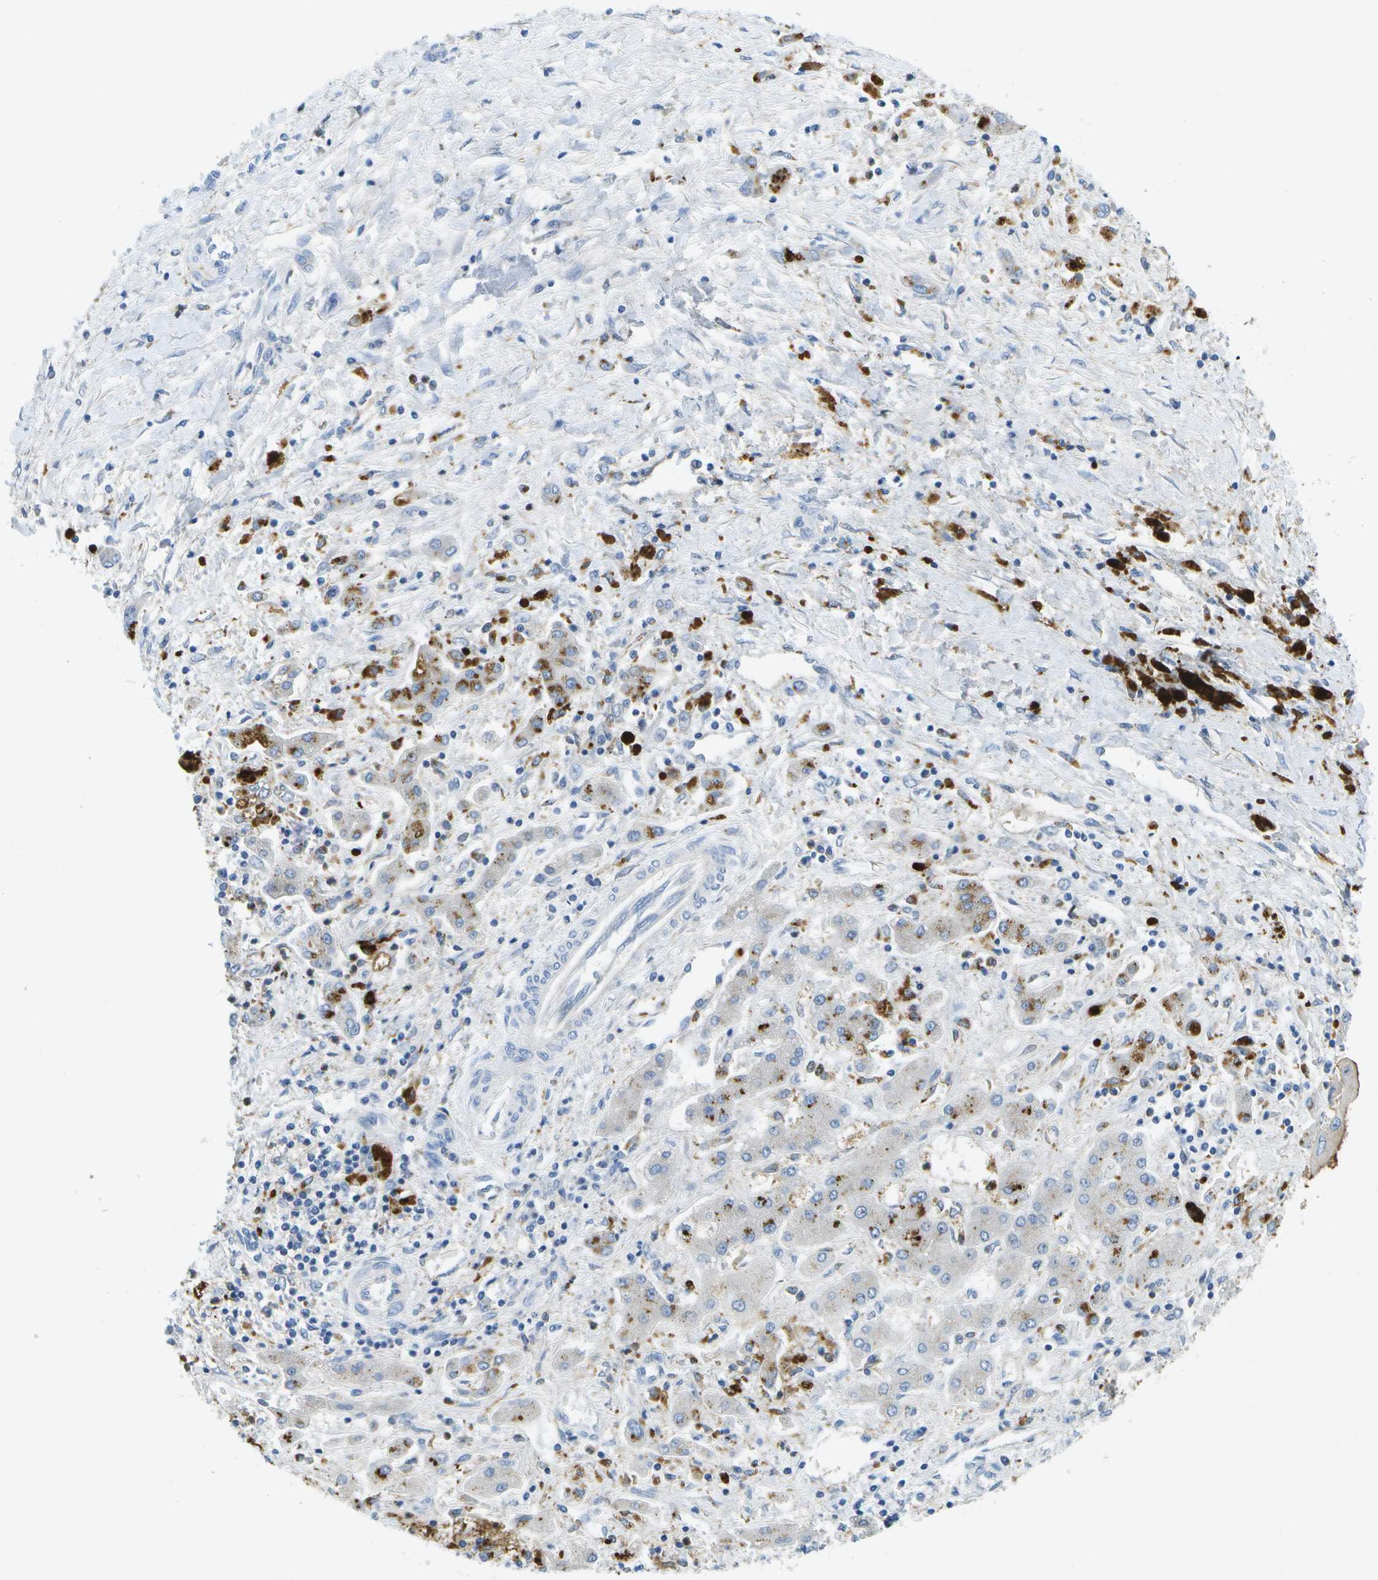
{"staining": {"intensity": "weak", "quantity": "<25%", "location": "cytoplasmic/membranous"}, "tissue": "liver cancer", "cell_type": "Tumor cells", "image_type": "cancer", "snomed": [{"axis": "morphology", "description": "Cholangiocarcinoma"}, {"axis": "topography", "description": "Liver"}], "caption": "Immunohistochemical staining of human liver cholangiocarcinoma reveals no significant expression in tumor cells. (DAB (3,3'-diaminobenzidine) immunohistochemistry (IHC) with hematoxylin counter stain).", "gene": "LIPG", "patient": {"sex": "male", "age": 50}}